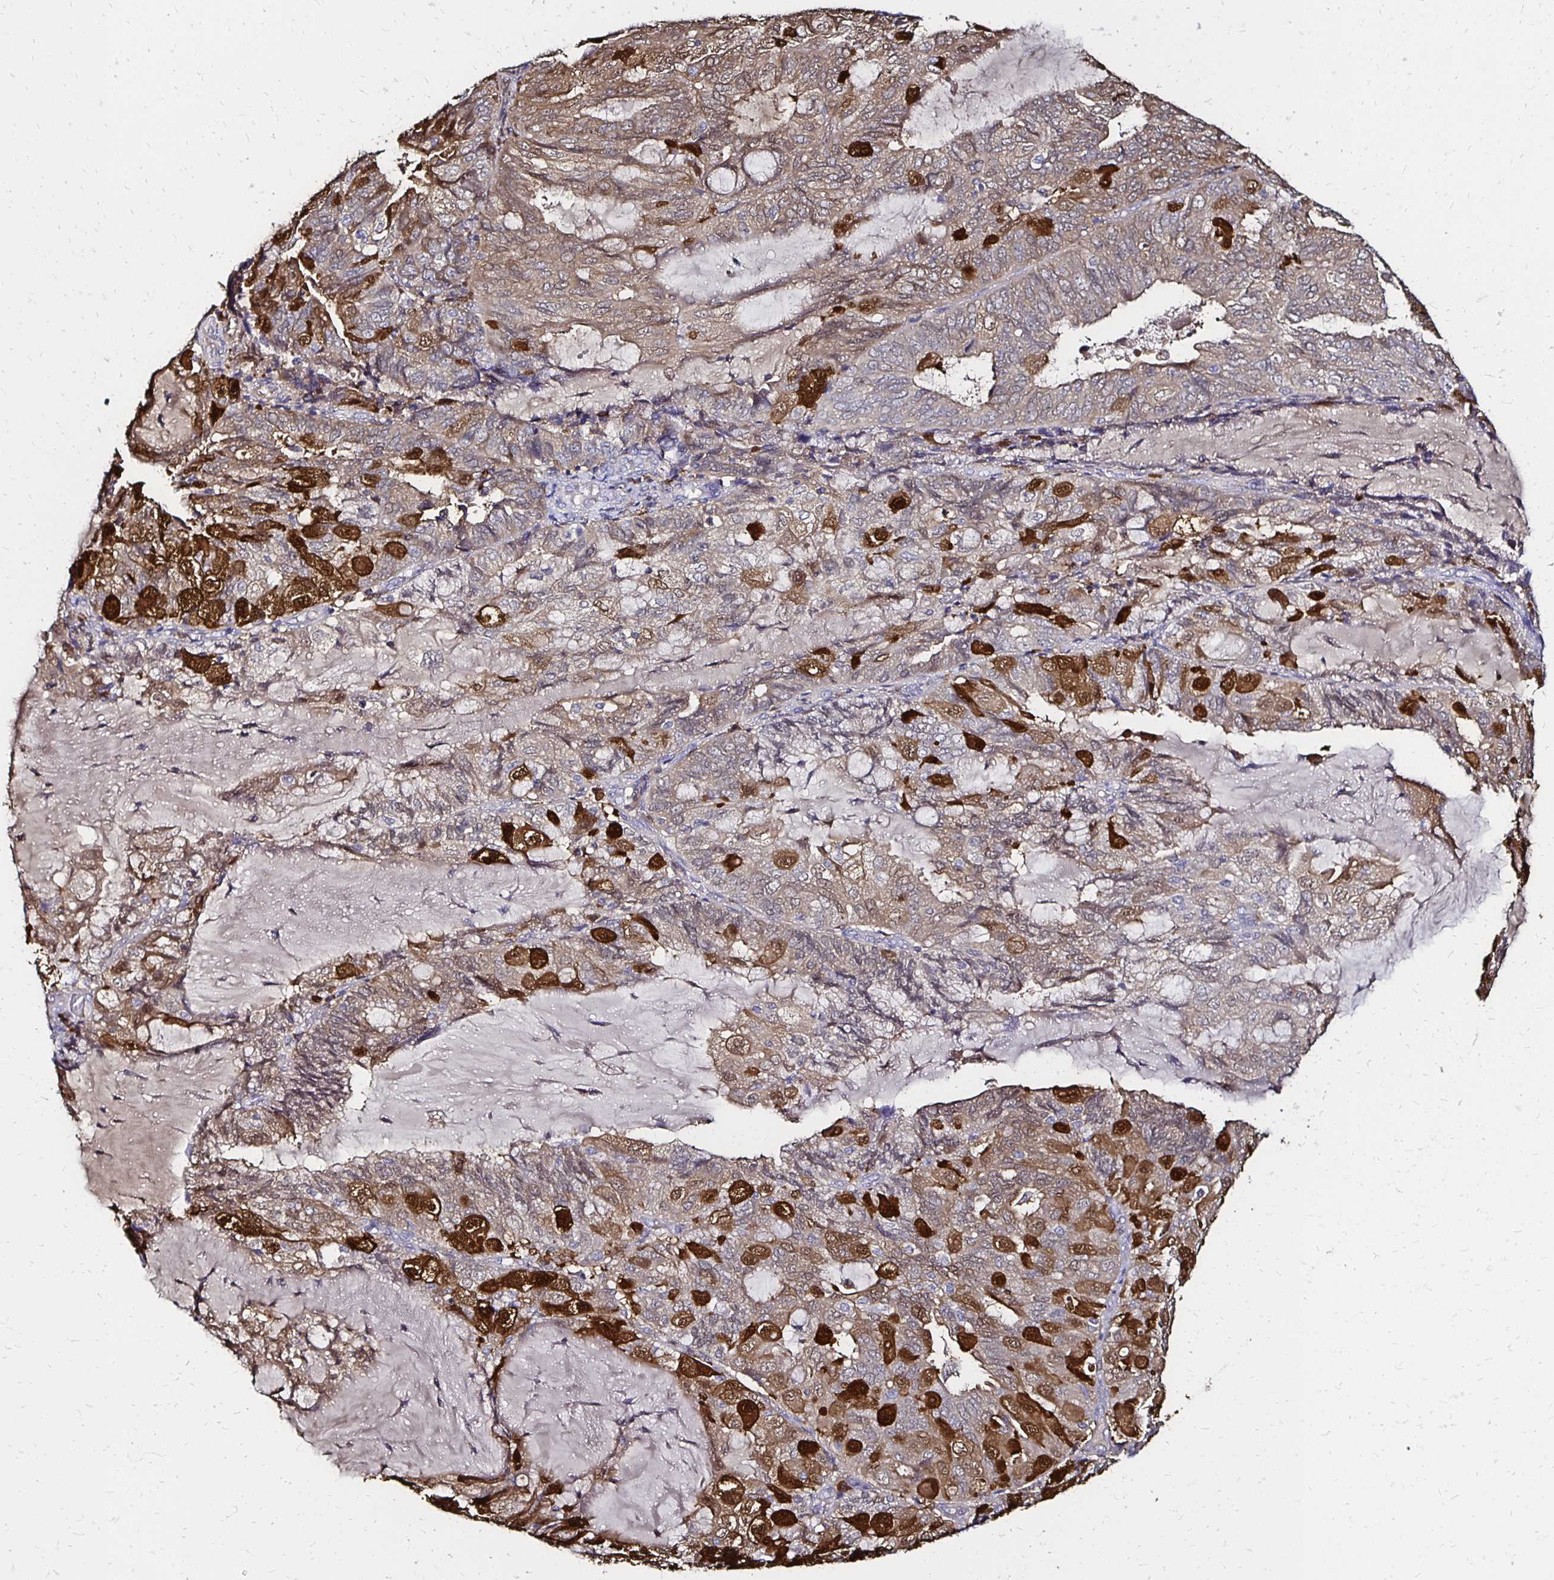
{"staining": {"intensity": "strong", "quantity": "<25%", "location": "cytoplasmic/membranous,nuclear"}, "tissue": "endometrial cancer", "cell_type": "Tumor cells", "image_type": "cancer", "snomed": [{"axis": "morphology", "description": "Adenocarcinoma, NOS"}, {"axis": "topography", "description": "Endometrium"}], "caption": "The micrograph reveals a brown stain indicating the presence of a protein in the cytoplasmic/membranous and nuclear of tumor cells in endometrial cancer (adenocarcinoma). (DAB = brown stain, brightfield microscopy at high magnification).", "gene": "TXN", "patient": {"sex": "female", "age": 81}}